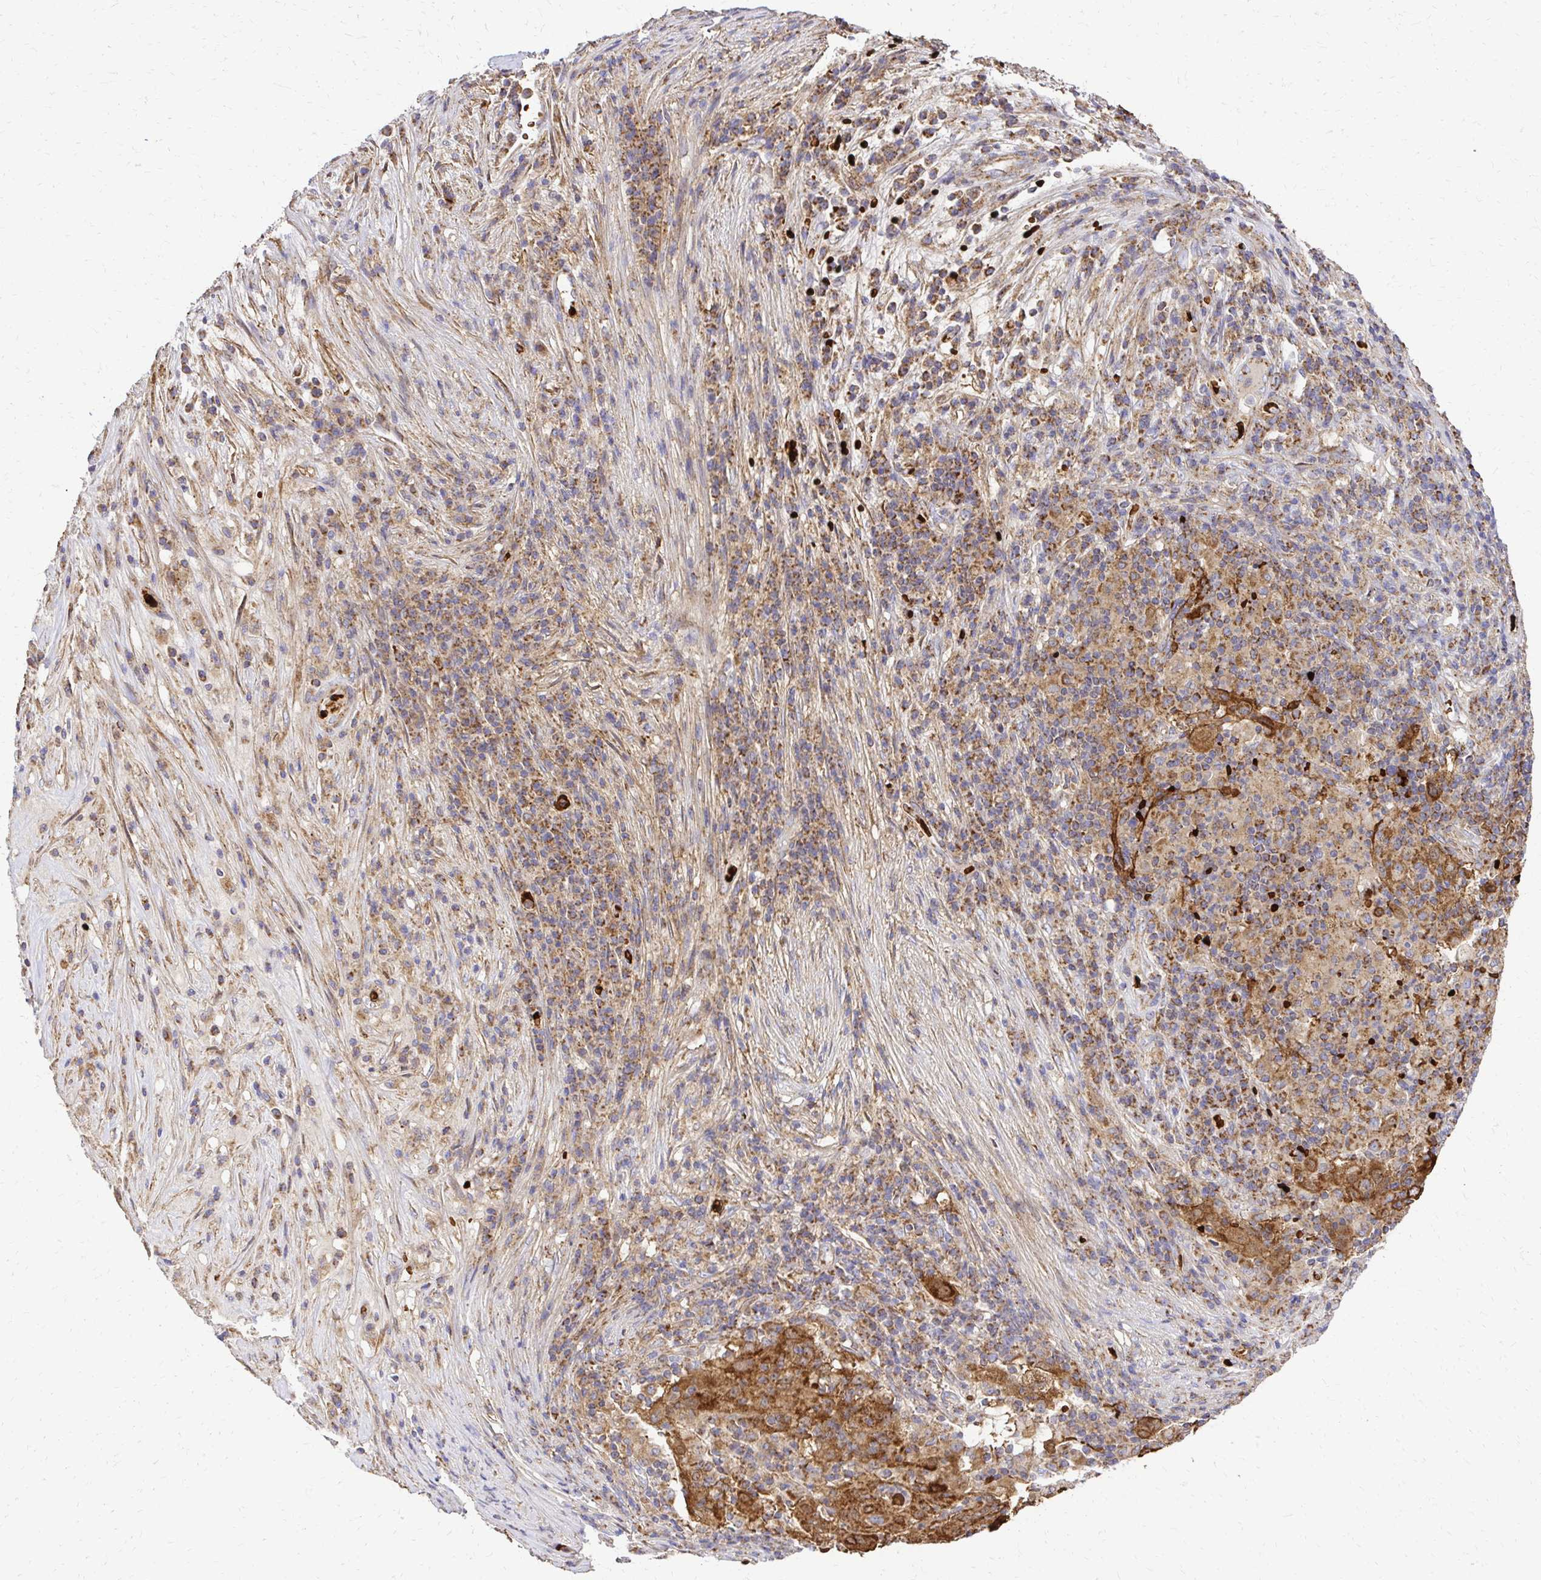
{"staining": {"intensity": "moderate", "quantity": ">75%", "location": "cytoplasmic/membranous"}, "tissue": "pancreatic cancer", "cell_type": "Tumor cells", "image_type": "cancer", "snomed": [{"axis": "morphology", "description": "Adenocarcinoma, NOS"}, {"axis": "topography", "description": "Pancreas"}], "caption": "IHC staining of pancreatic cancer, which demonstrates medium levels of moderate cytoplasmic/membranous positivity in about >75% of tumor cells indicating moderate cytoplasmic/membranous protein staining. The staining was performed using DAB (brown) for protein detection and nuclei were counterstained in hematoxylin (blue).", "gene": "MRPL13", "patient": {"sex": "male", "age": 63}}